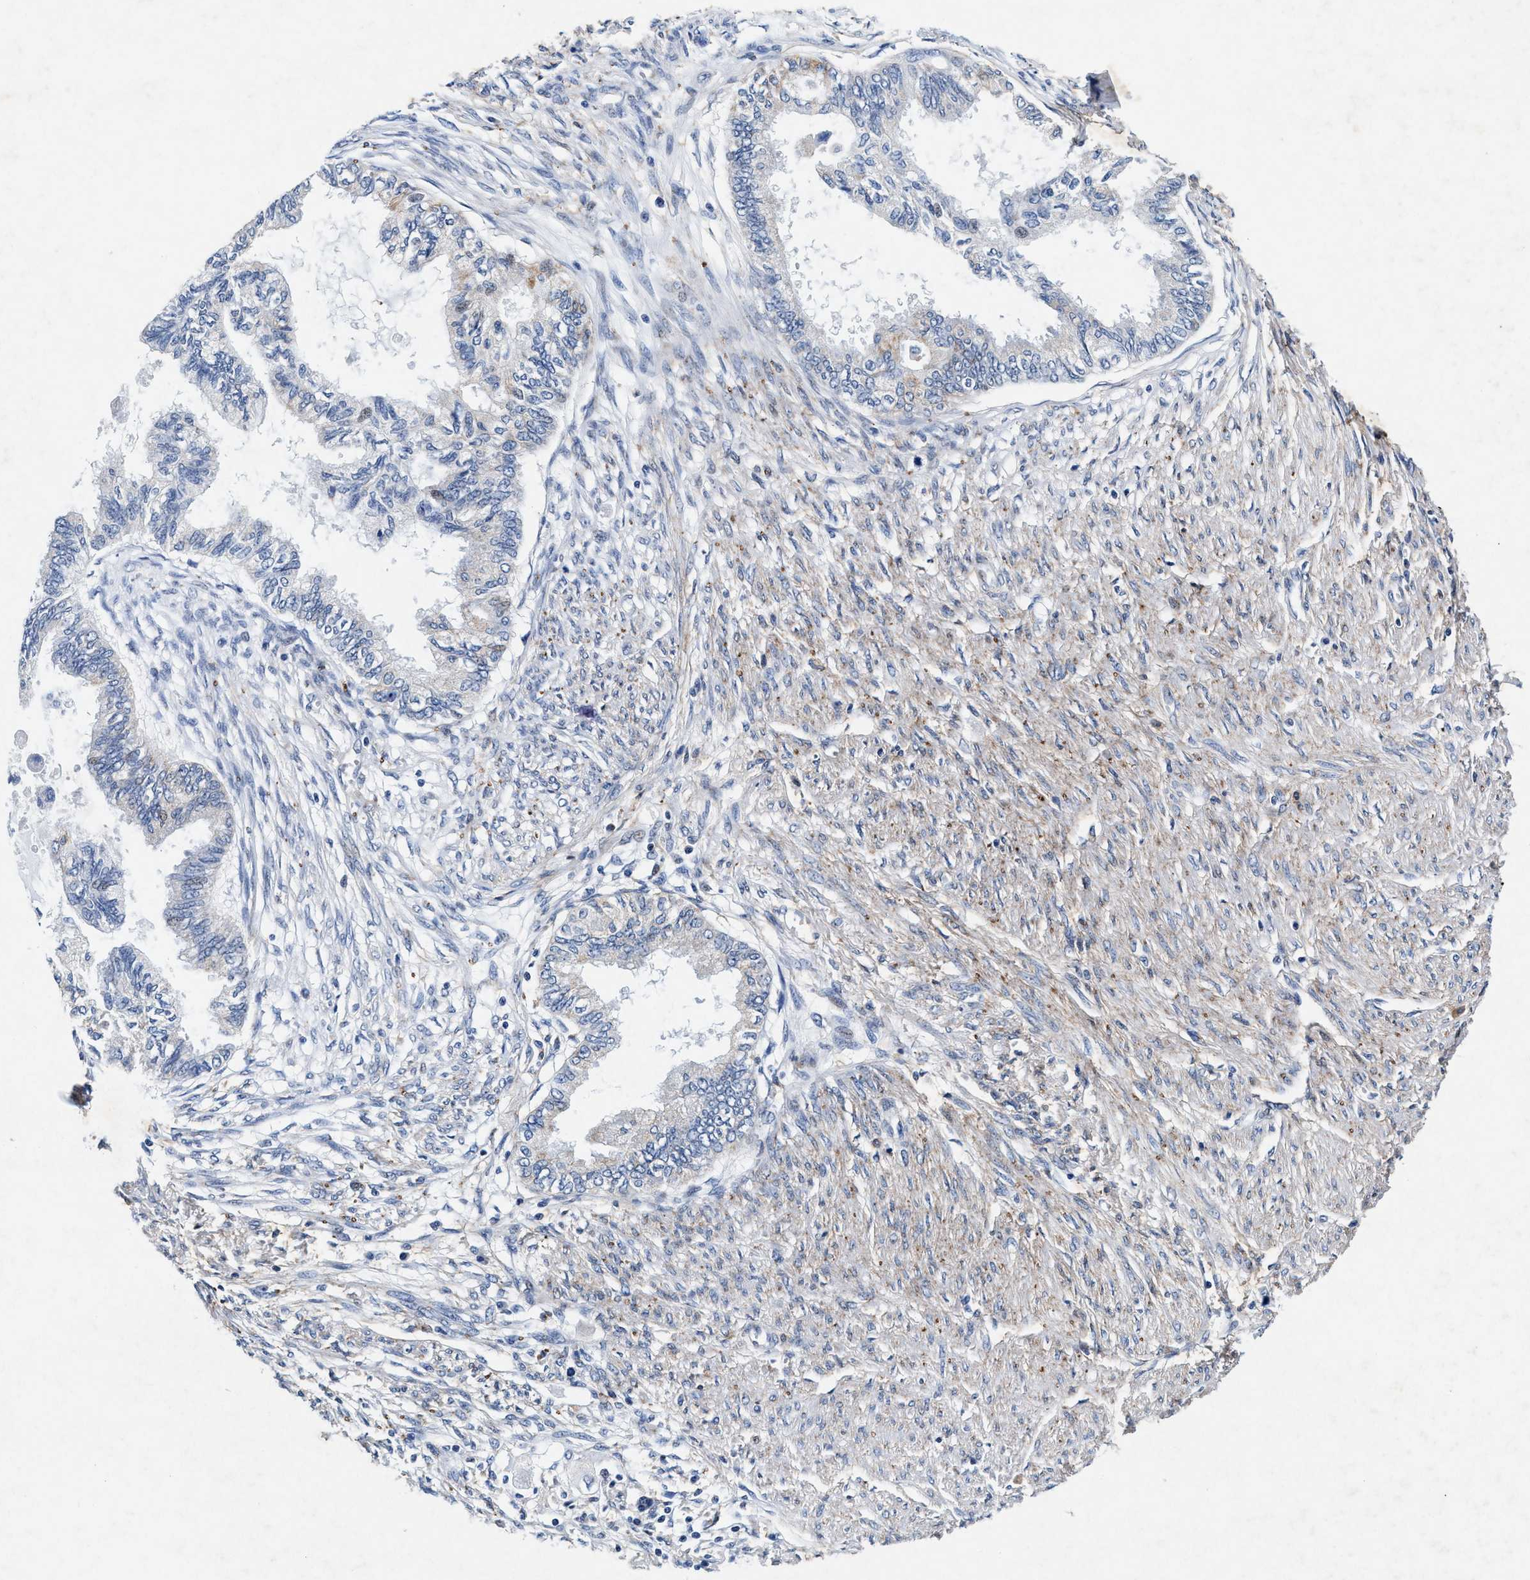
{"staining": {"intensity": "negative", "quantity": "none", "location": "none"}, "tissue": "cervical cancer", "cell_type": "Tumor cells", "image_type": "cancer", "snomed": [{"axis": "morphology", "description": "Normal tissue, NOS"}, {"axis": "morphology", "description": "Adenocarcinoma, NOS"}, {"axis": "topography", "description": "Cervix"}, {"axis": "topography", "description": "Endometrium"}], "caption": "Immunohistochemistry (IHC) of cervical cancer exhibits no positivity in tumor cells.", "gene": "SLC8A1", "patient": {"sex": "female", "age": 86}}